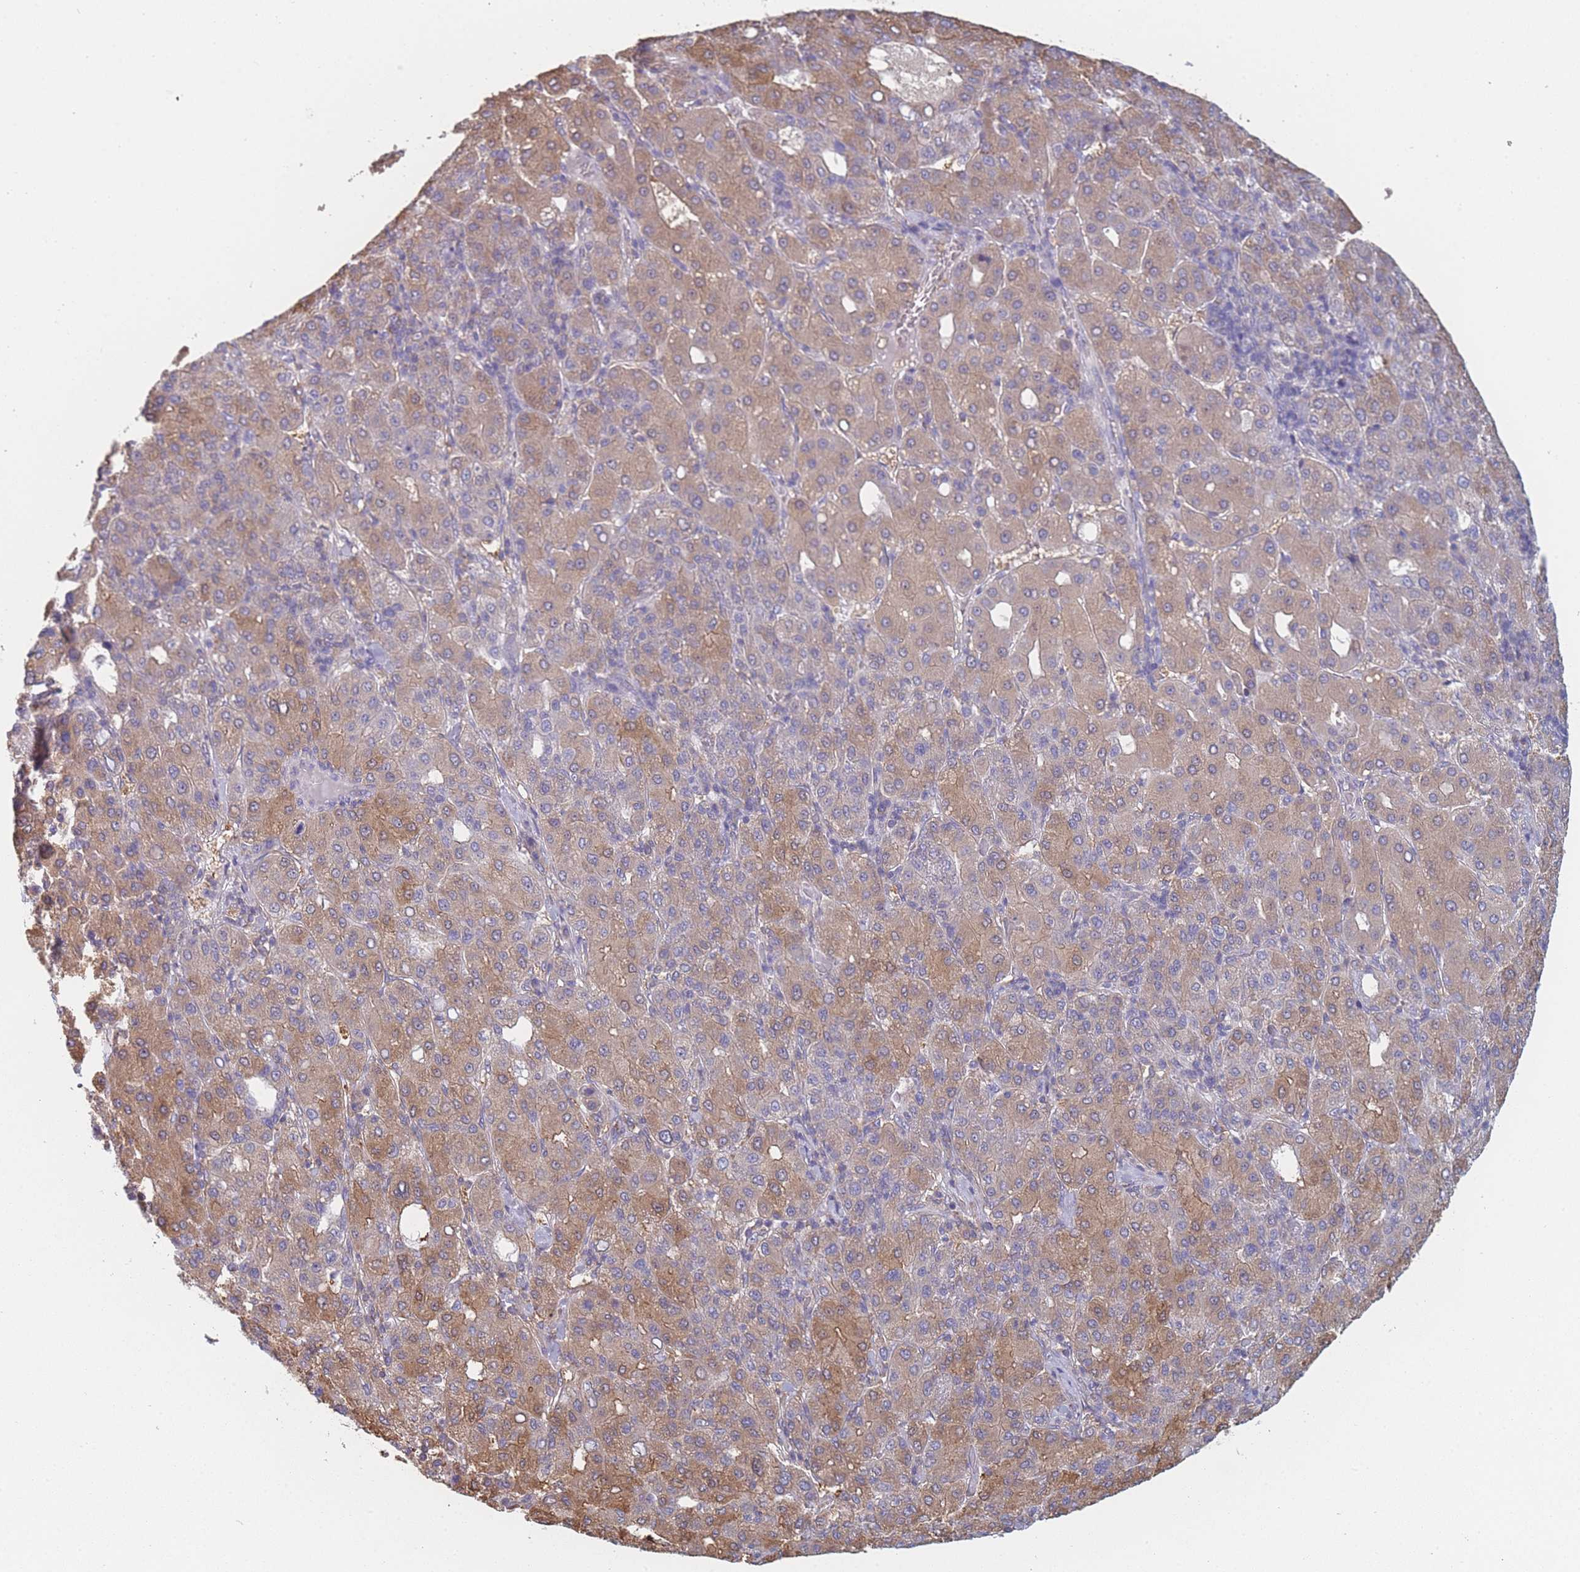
{"staining": {"intensity": "moderate", "quantity": ">75%", "location": "cytoplasmic/membranous"}, "tissue": "liver cancer", "cell_type": "Tumor cells", "image_type": "cancer", "snomed": [{"axis": "morphology", "description": "Carcinoma, Hepatocellular, NOS"}, {"axis": "topography", "description": "Liver"}], "caption": "Immunohistochemistry (DAB (3,3'-diaminobenzidine)) staining of liver hepatocellular carcinoma demonstrates moderate cytoplasmic/membranous protein expression in about >75% of tumor cells.", "gene": "OR7C2", "patient": {"sex": "male", "age": 65}}